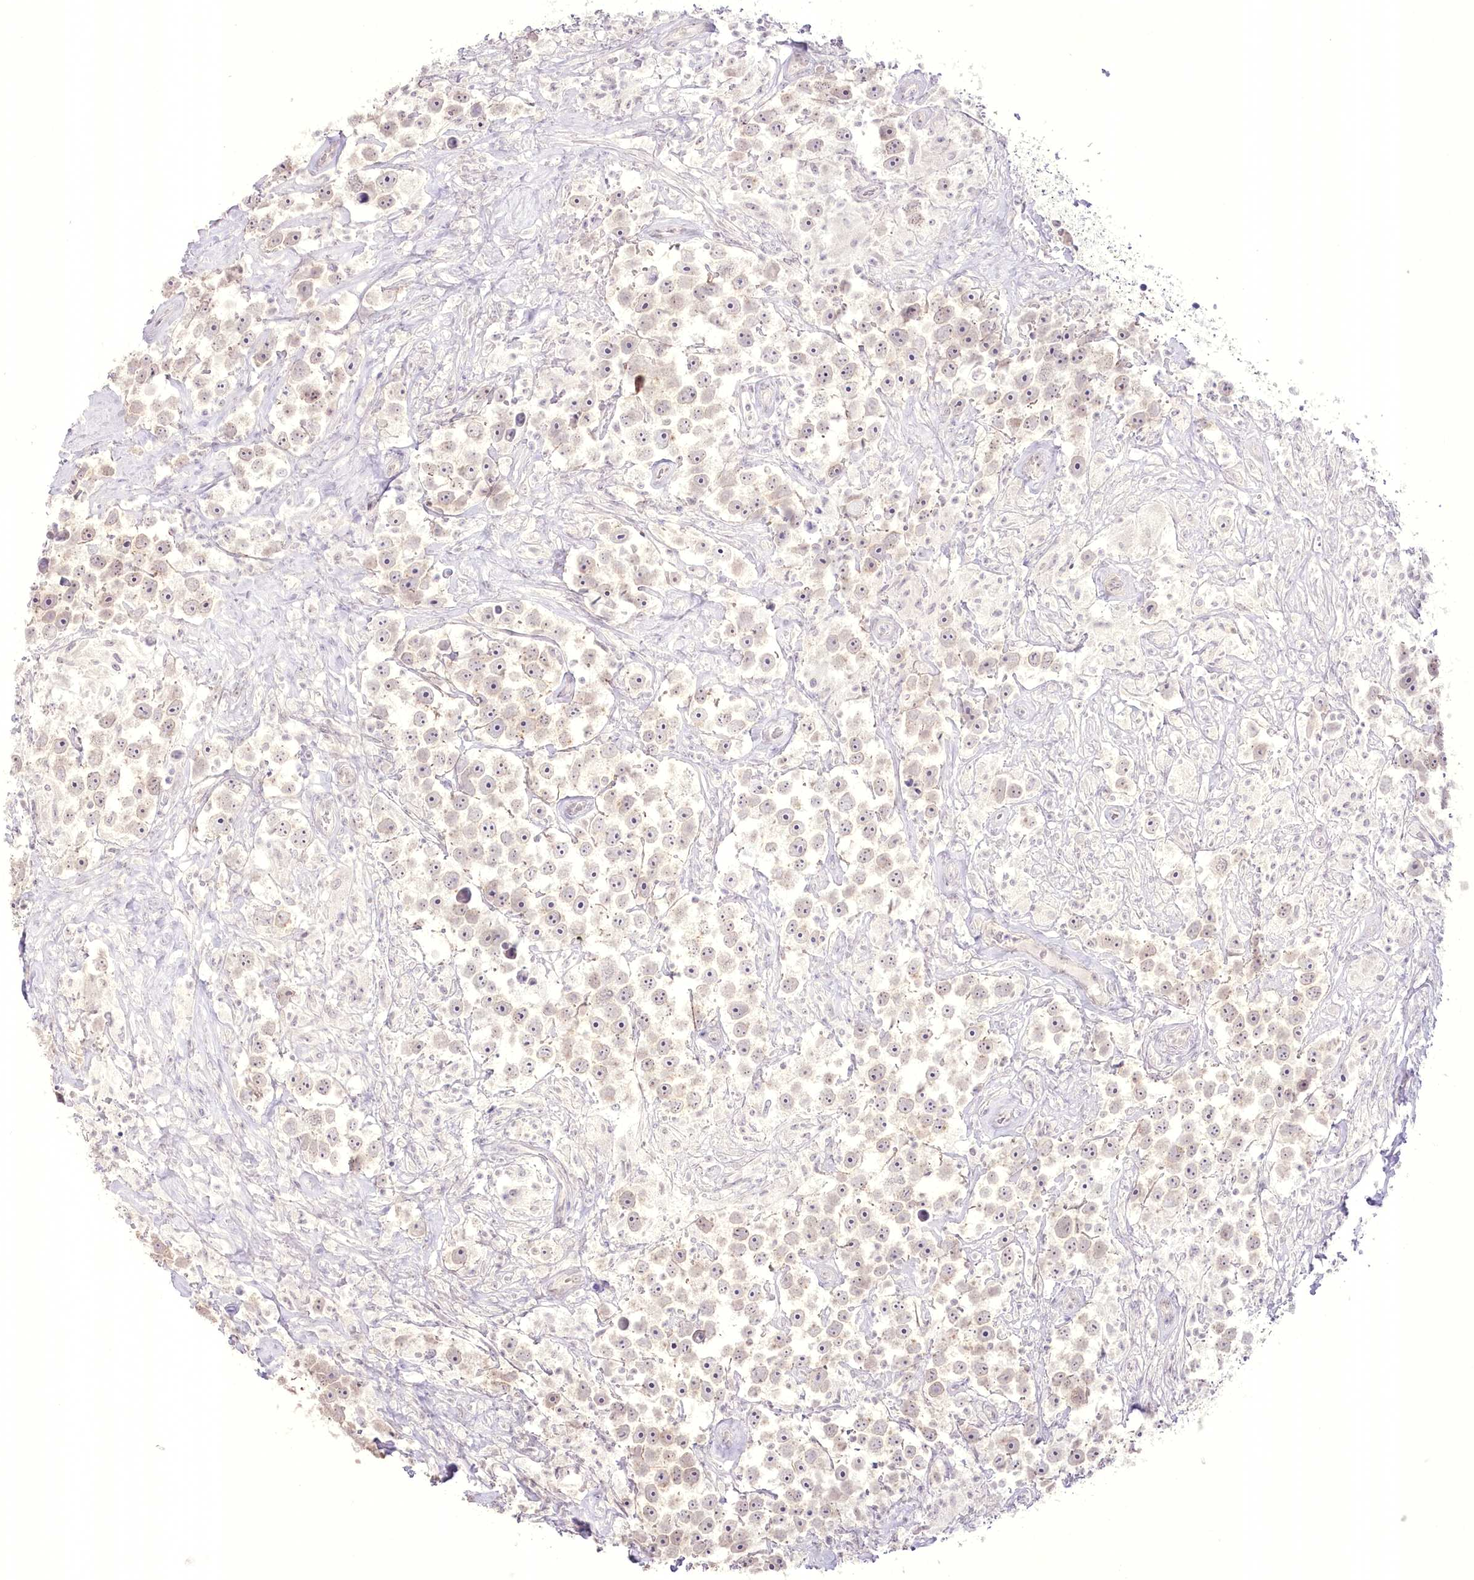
{"staining": {"intensity": "negative", "quantity": "none", "location": "none"}, "tissue": "testis cancer", "cell_type": "Tumor cells", "image_type": "cancer", "snomed": [{"axis": "morphology", "description": "Seminoma, NOS"}, {"axis": "topography", "description": "Testis"}], "caption": "Seminoma (testis) was stained to show a protein in brown. There is no significant positivity in tumor cells.", "gene": "SLC39A10", "patient": {"sex": "male", "age": 49}}